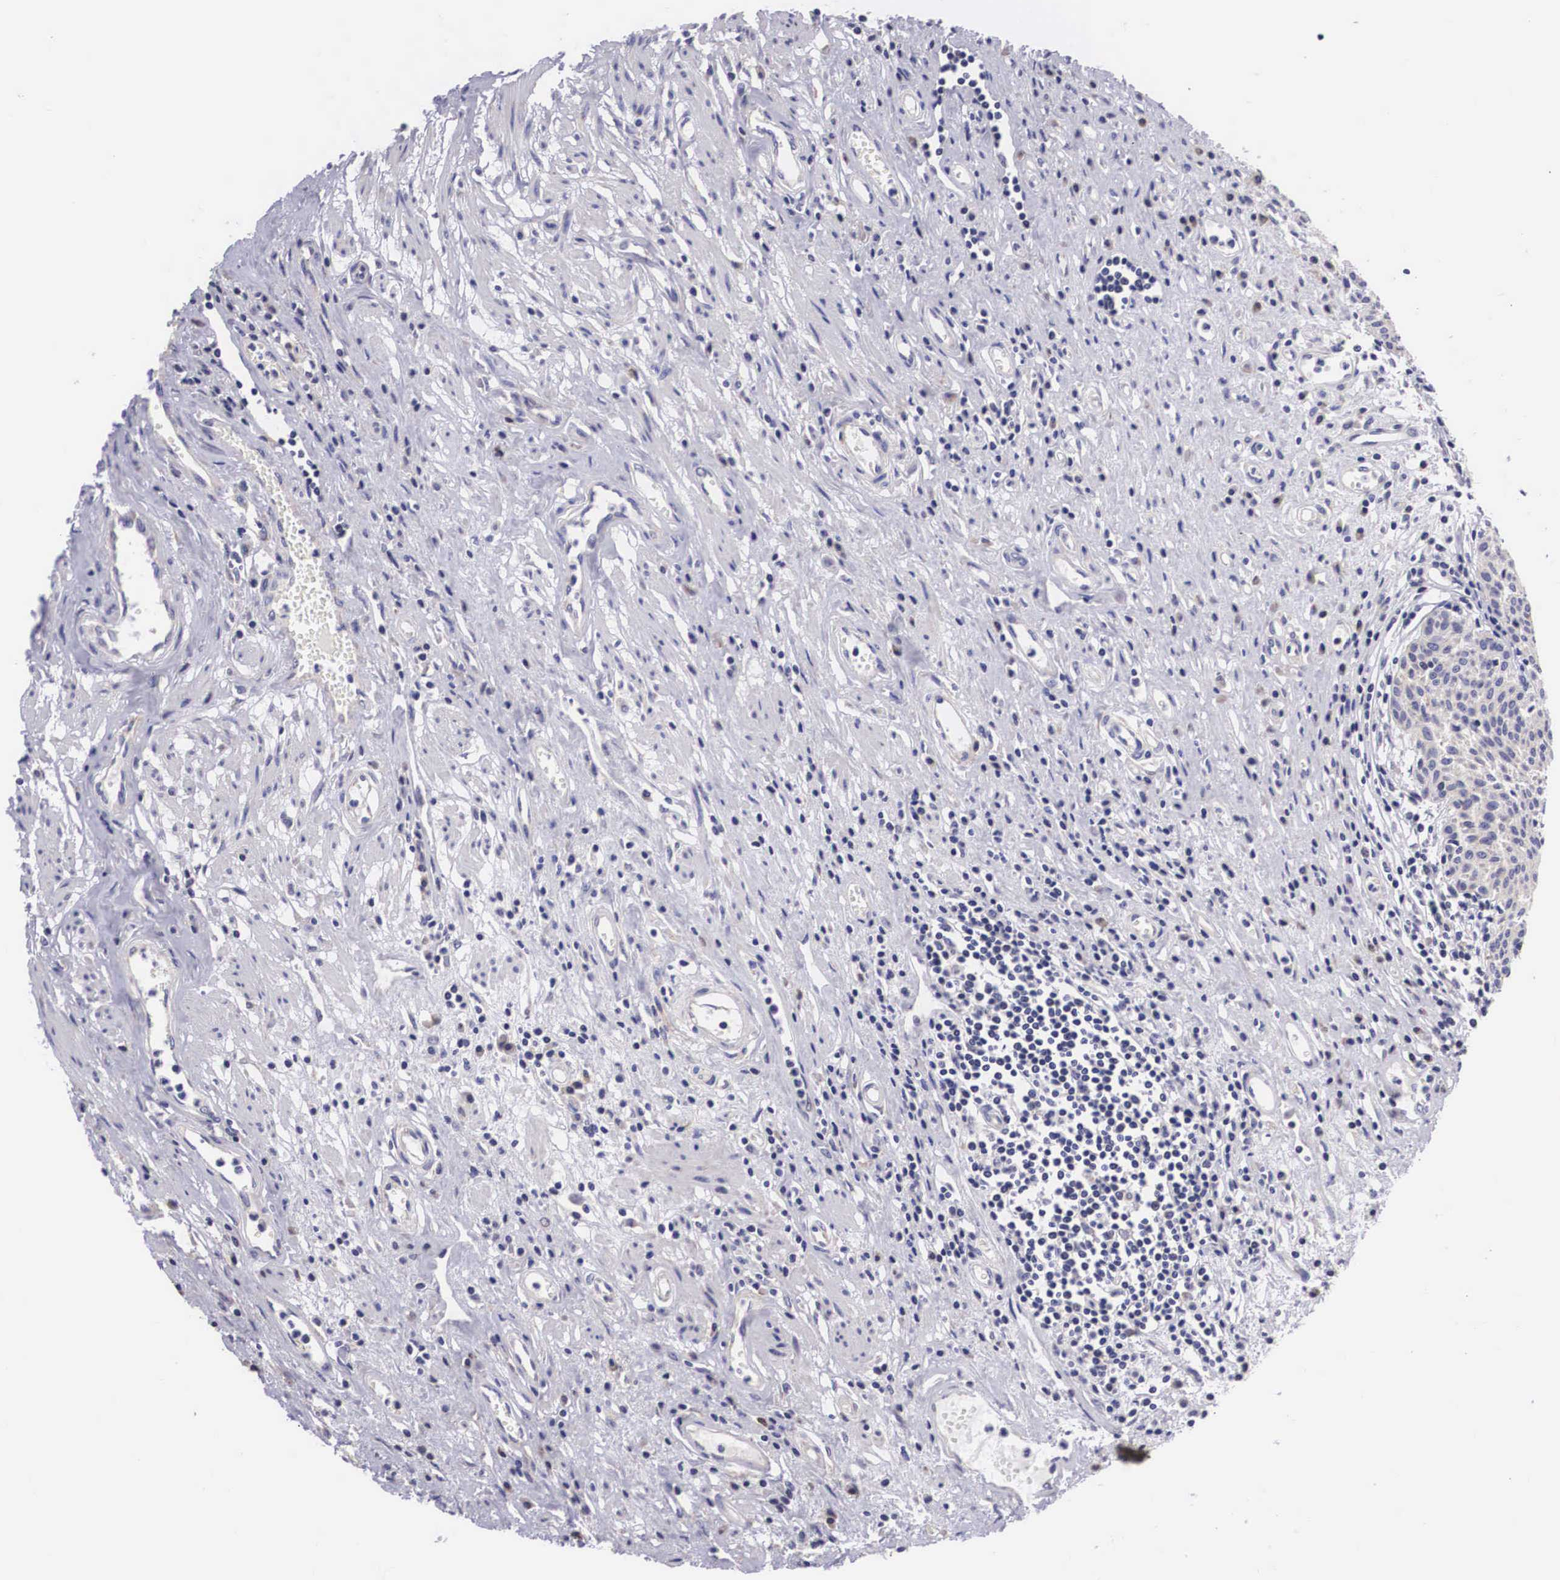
{"staining": {"intensity": "negative", "quantity": "none", "location": "none"}, "tissue": "urinary bladder", "cell_type": "Urothelial cells", "image_type": "normal", "snomed": [{"axis": "morphology", "description": "Normal tissue, NOS"}, {"axis": "topography", "description": "Urinary bladder"}], "caption": "Micrograph shows no significant protein staining in urothelial cells of benign urinary bladder.", "gene": "ARG2", "patient": {"sex": "female", "age": 39}}